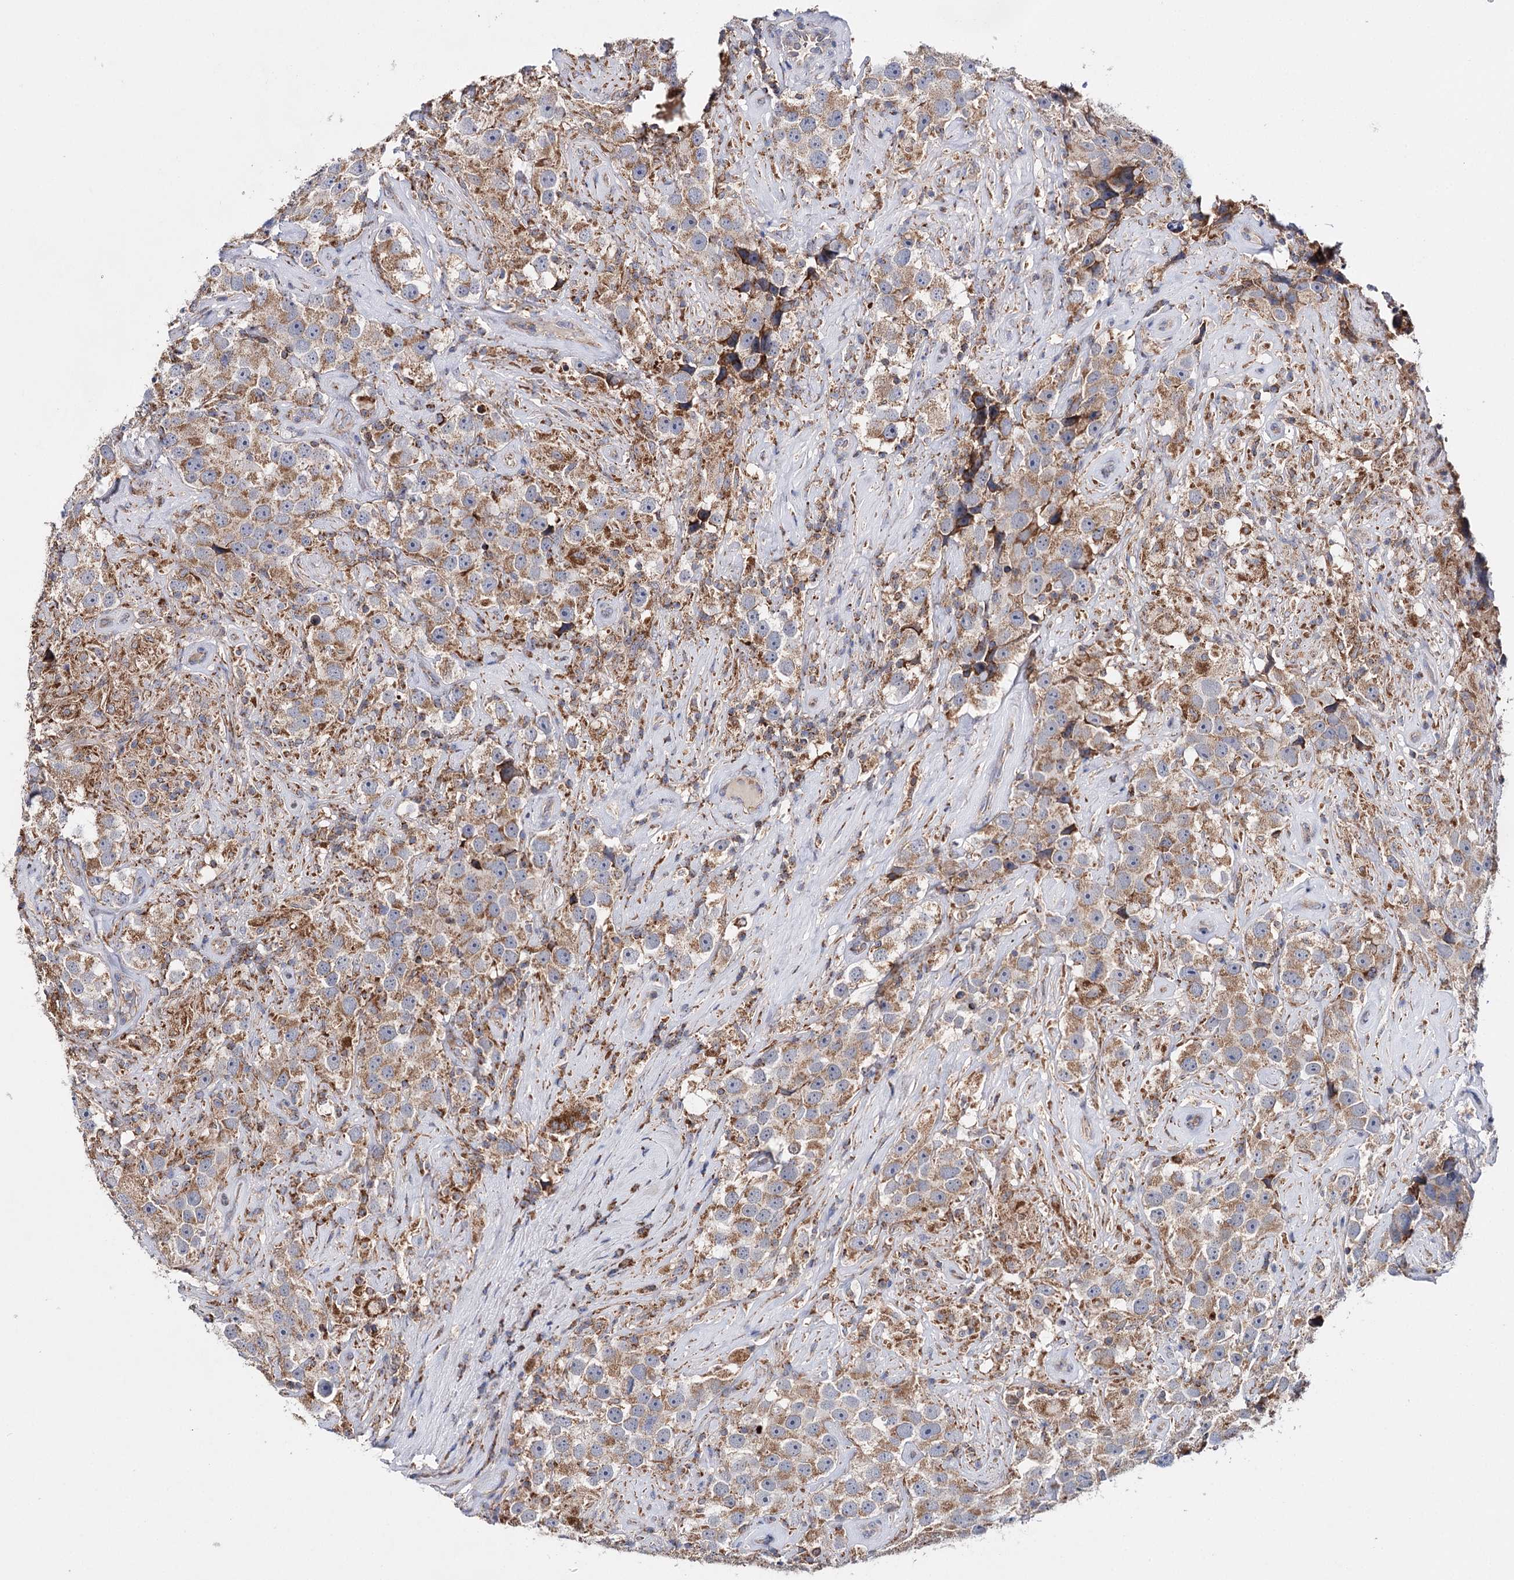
{"staining": {"intensity": "moderate", "quantity": ">75%", "location": "cytoplasmic/membranous"}, "tissue": "testis cancer", "cell_type": "Tumor cells", "image_type": "cancer", "snomed": [{"axis": "morphology", "description": "Seminoma, NOS"}, {"axis": "topography", "description": "Testis"}], "caption": "Seminoma (testis) was stained to show a protein in brown. There is medium levels of moderate cytoplasmic/membranous positivity in about >75% of tumor cells. (brown staining indicates protein expression, while blue staining denotes nuclei).", "gene": "CFAP46", "patient": {"sex": "male", "age": 49}}